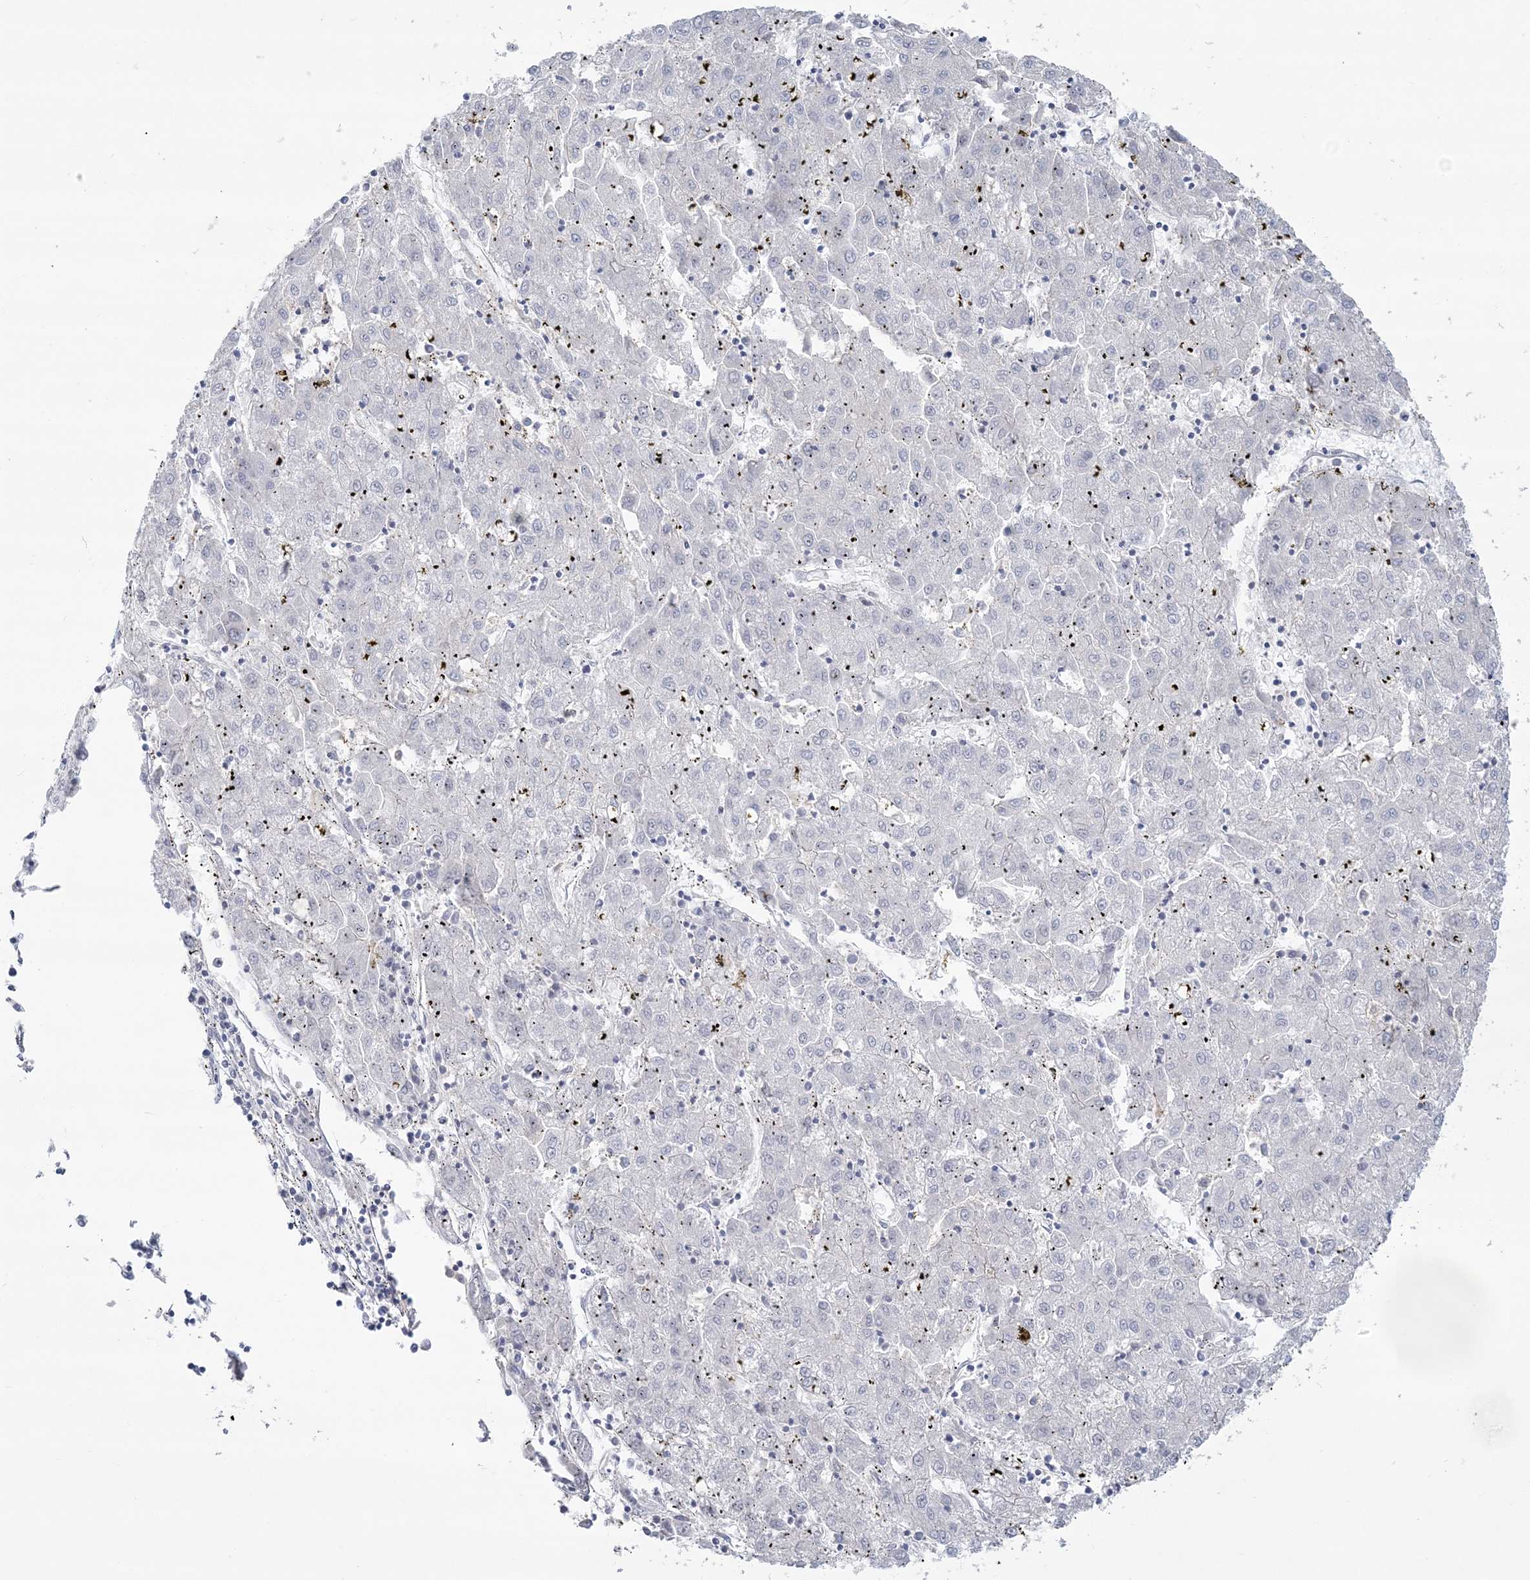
{"staining": {"intensity": "negative", "quantity": "none", "location": "none"}, "tissue": "liver cancer", "cell_type": "Tumor cells", "image_type": "cancer", "snomed": [{"axis": "morphology", "description": "Carcinoma, Hepatocellular, NOS"}, {"axis": "topography", "description": "Liver"}], "caption": "DAB (3,3'-diaminobenzidine) immunohistochemical staining of liver cancer exhibits no significant staining in tumor cells.", "gene": "ANKS1A", "patient": {"sex": "male", "age": 72}}